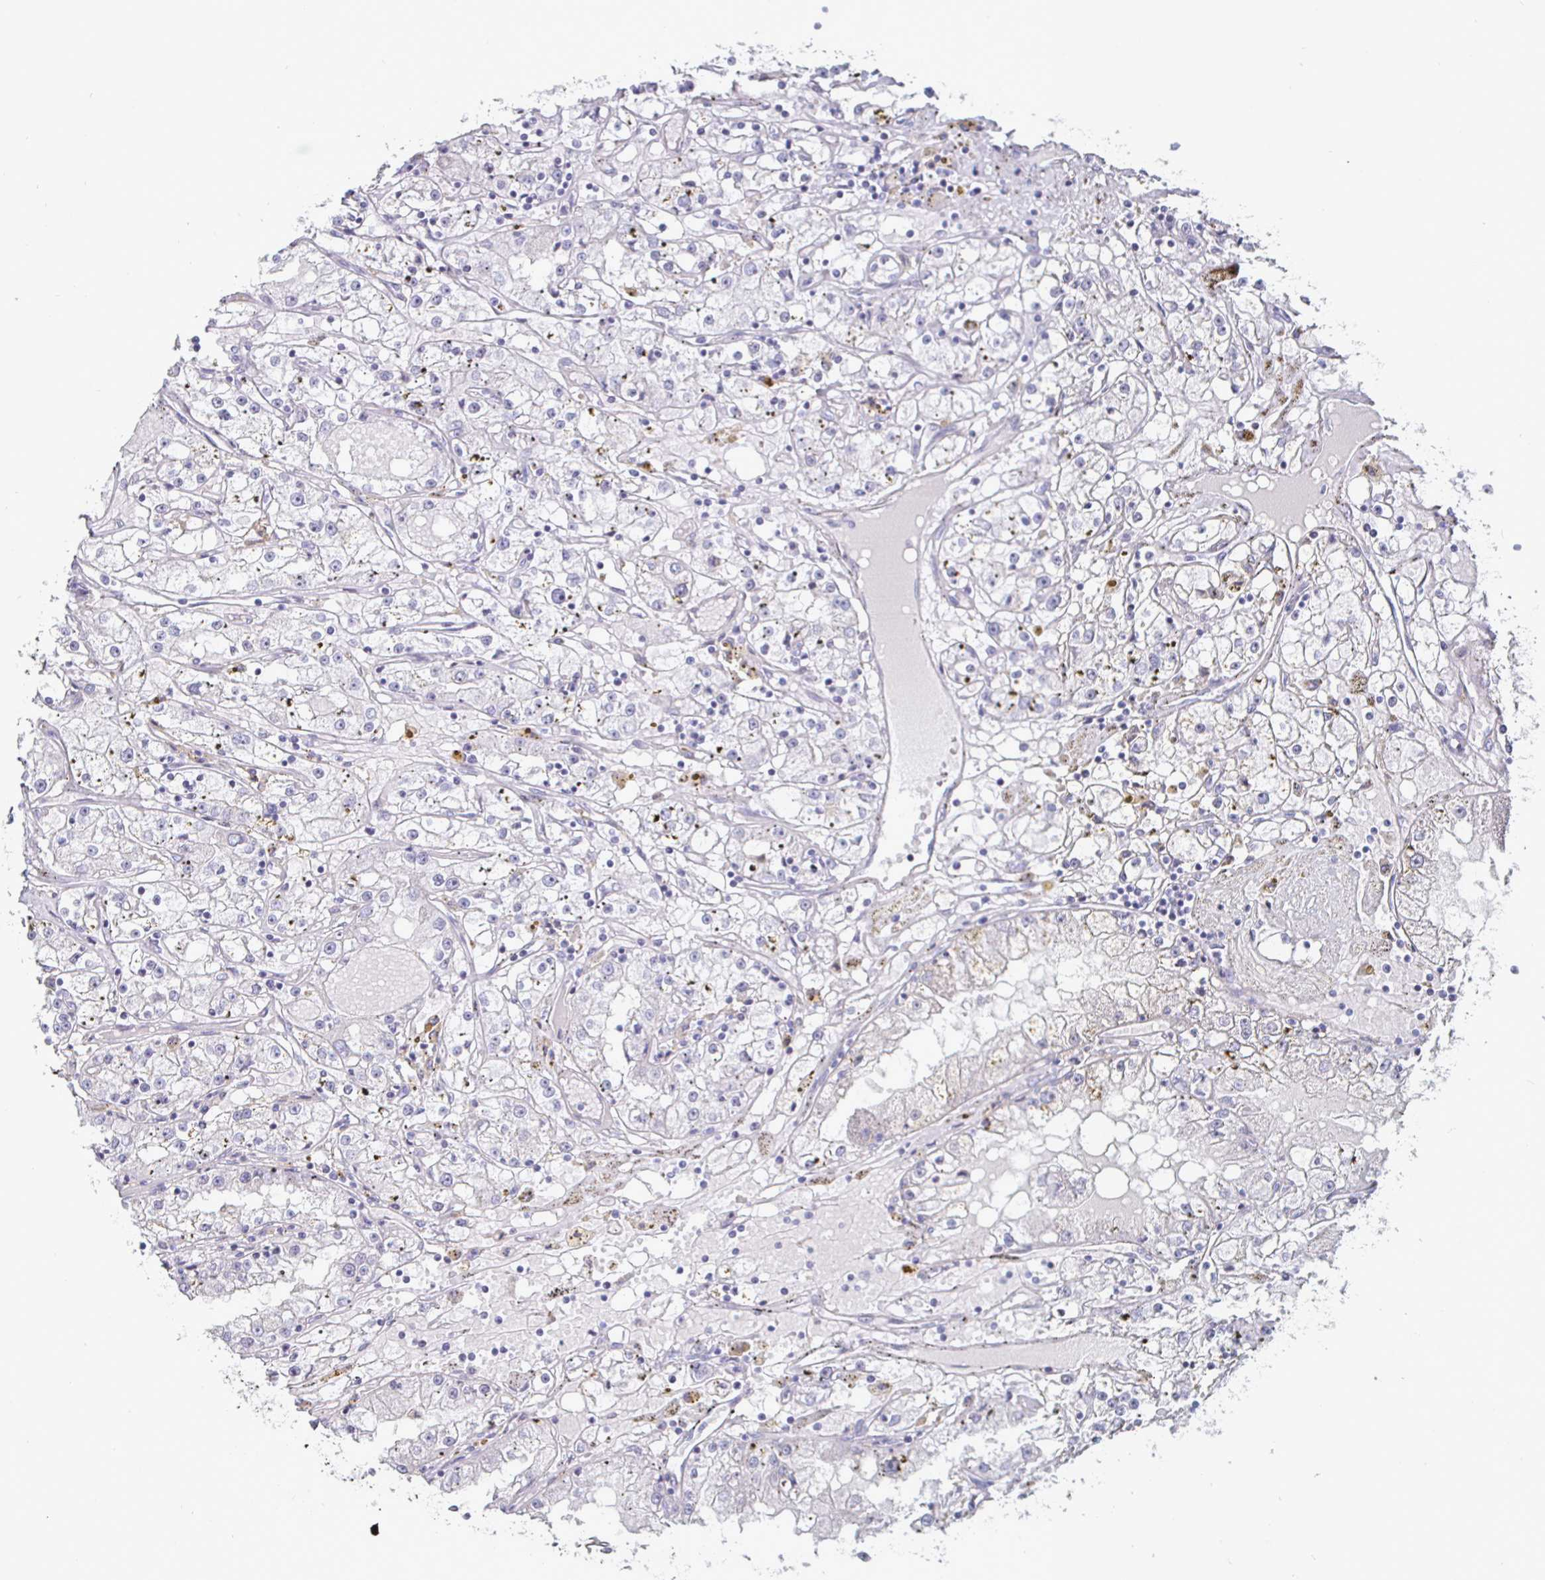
{"staining": {"intensity": "negative", "quantity": "none", "location": "none"}, "tissue": "renal cancer", "cell_type": "Tumor cells", "image_type": "cancer", "snomed": [{"axis": "morphology", "description": "Adenocarcinoma, NOS"}, {"axis": "topography", "description": "Kidney"}], "caption": "High magnification brightfield microscopy of renal adenocarcinoma stained with DAB (brown) and counterstained with hematoxylin (blue): tumor cells show no significant positivity.", "gene": "ENPP1", "patient": {"sex": "male", "age": 56}}